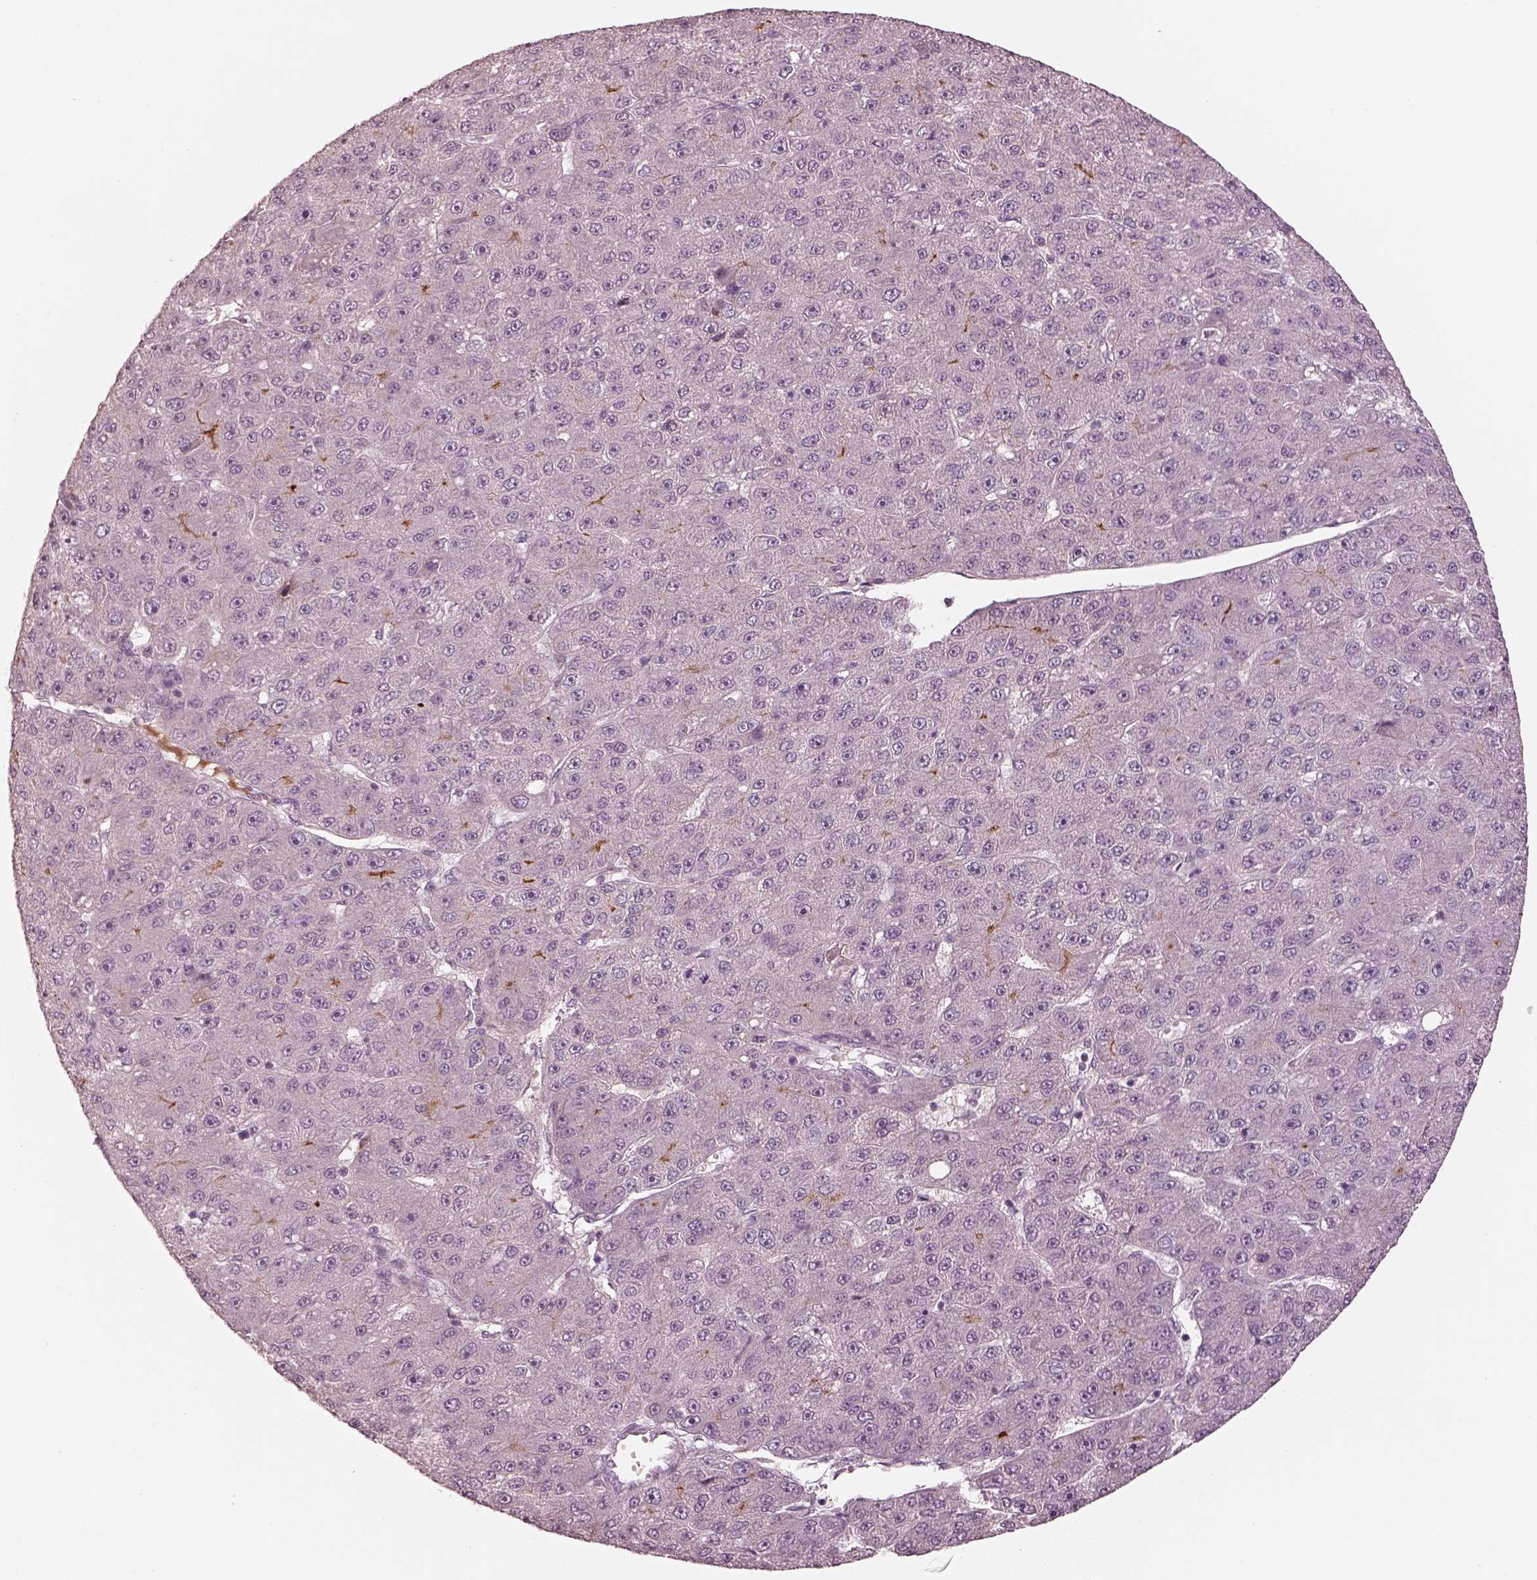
{"staining": {"intensity": "negative", "quantity": "none", "location": "none"}, "tissue": "liver cancer", "cell_type": "Tumor cells", "image_type": "cancer", "snomed": [{"axis": "morphology", "description": "Carcinoma, Hepatocellular, NOS"}, {"axis": "topography", "description": "Liver"}], "caption": "DAB immunohistochemical staining of hepatocellular carcinoma (liver) reveals no significant expression in tumor cells.", "gene": "KCNA2", "patient": {"sex": "male", "age": 67}}